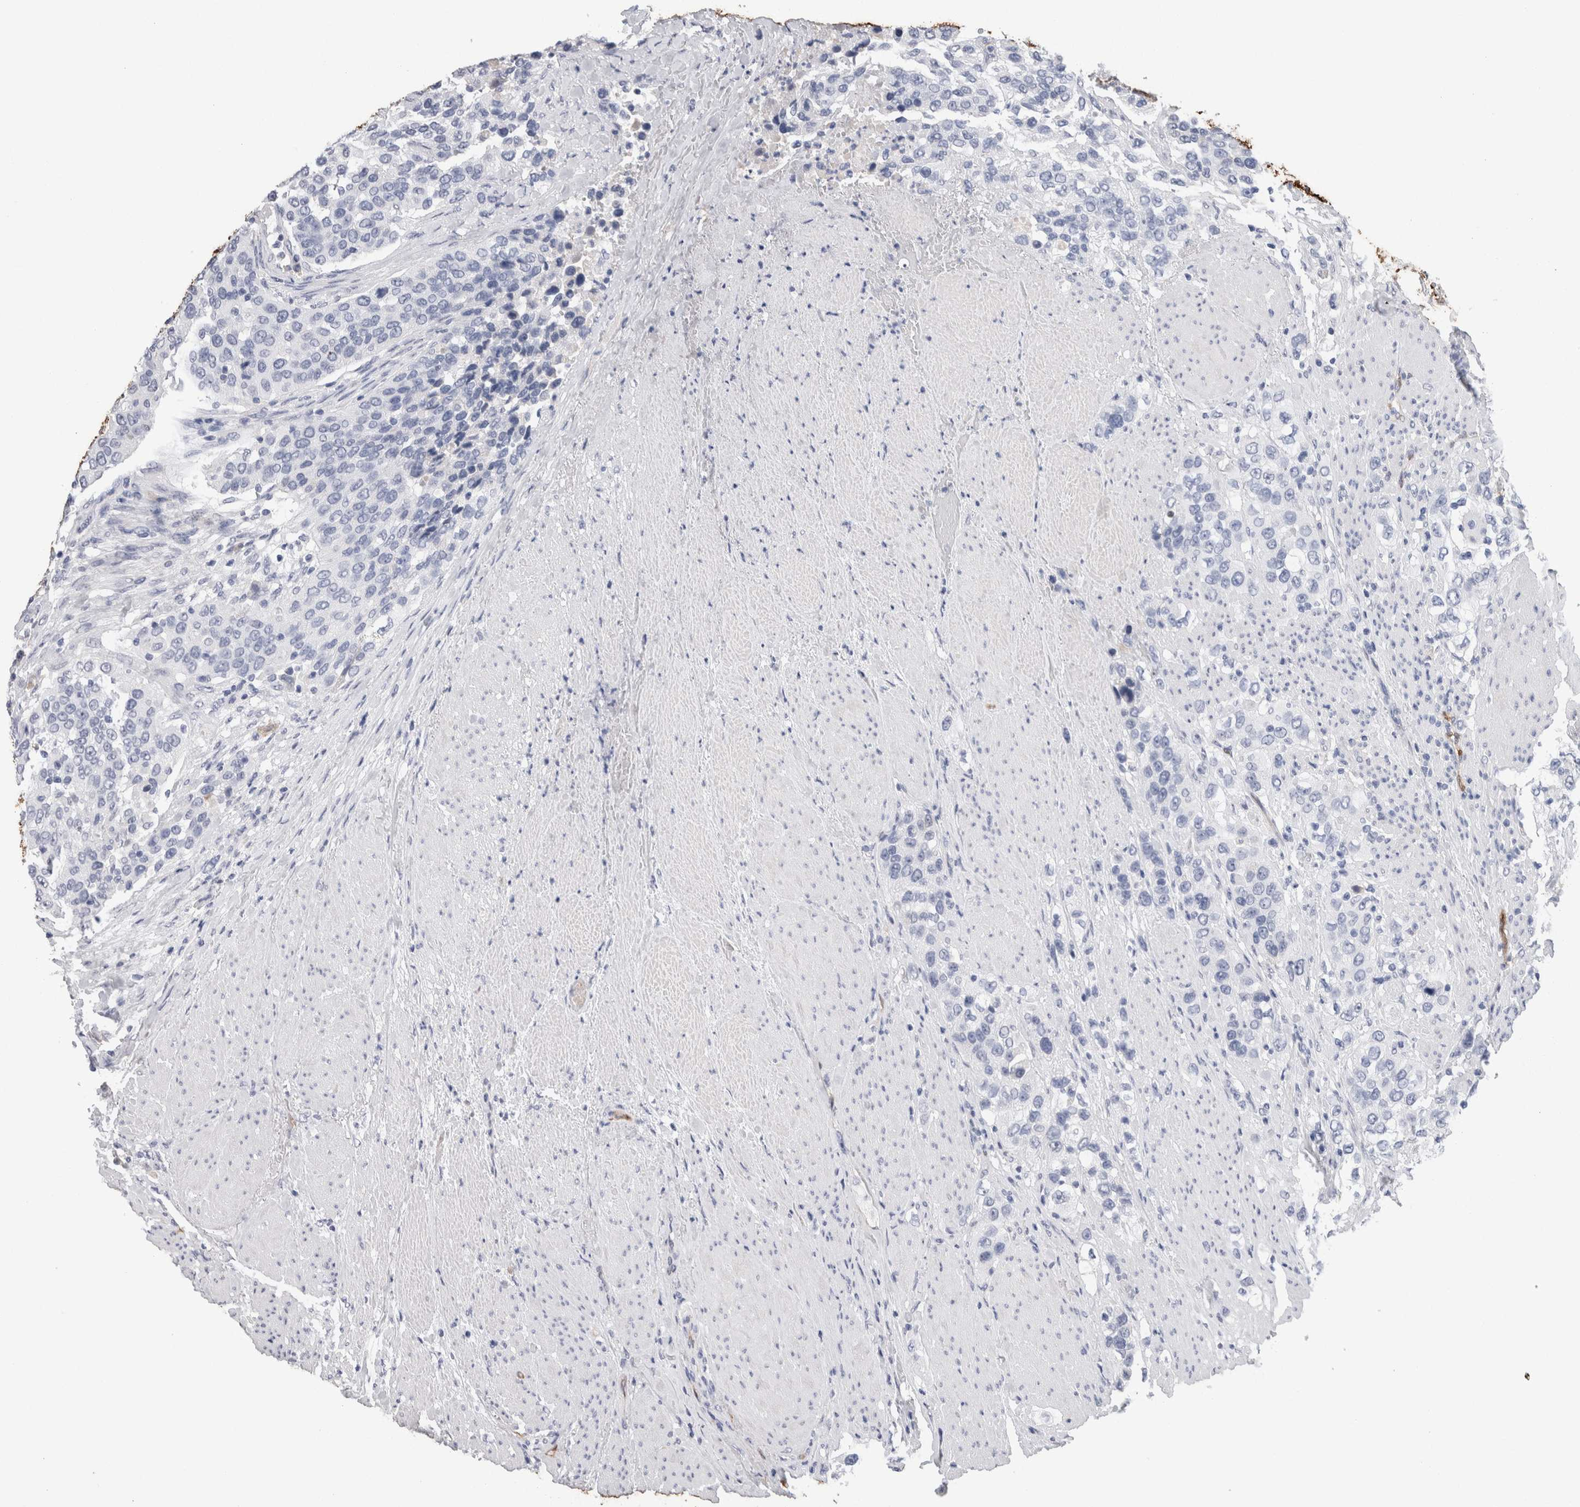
{"staining": {"intensity": "negative", "quantity": "none", "location": "none"}, "tissue": "urothelial cancer", "cell_type": "Tumor cells", "image_type": "cancer", "snomed": [{"axis": "morphology", "description": "Urothelial carcinoma, High grade"}, {"axis": "topography", "description": "Urinary bladder"}], "caption": "A high-resolution photomicrograph shows immunohistochemistry (IHC) staining of urothelial carcinoma (high-grade), which exhibits no significant staining in tumor cells. The staining was performed using DAB to visualize the protein expression in brown, while the nuclei were stained in blue with hematoxylin (Magnification: 20x).", "gene": "FABP4", "patient": {"sex": "female", "age": 80}}